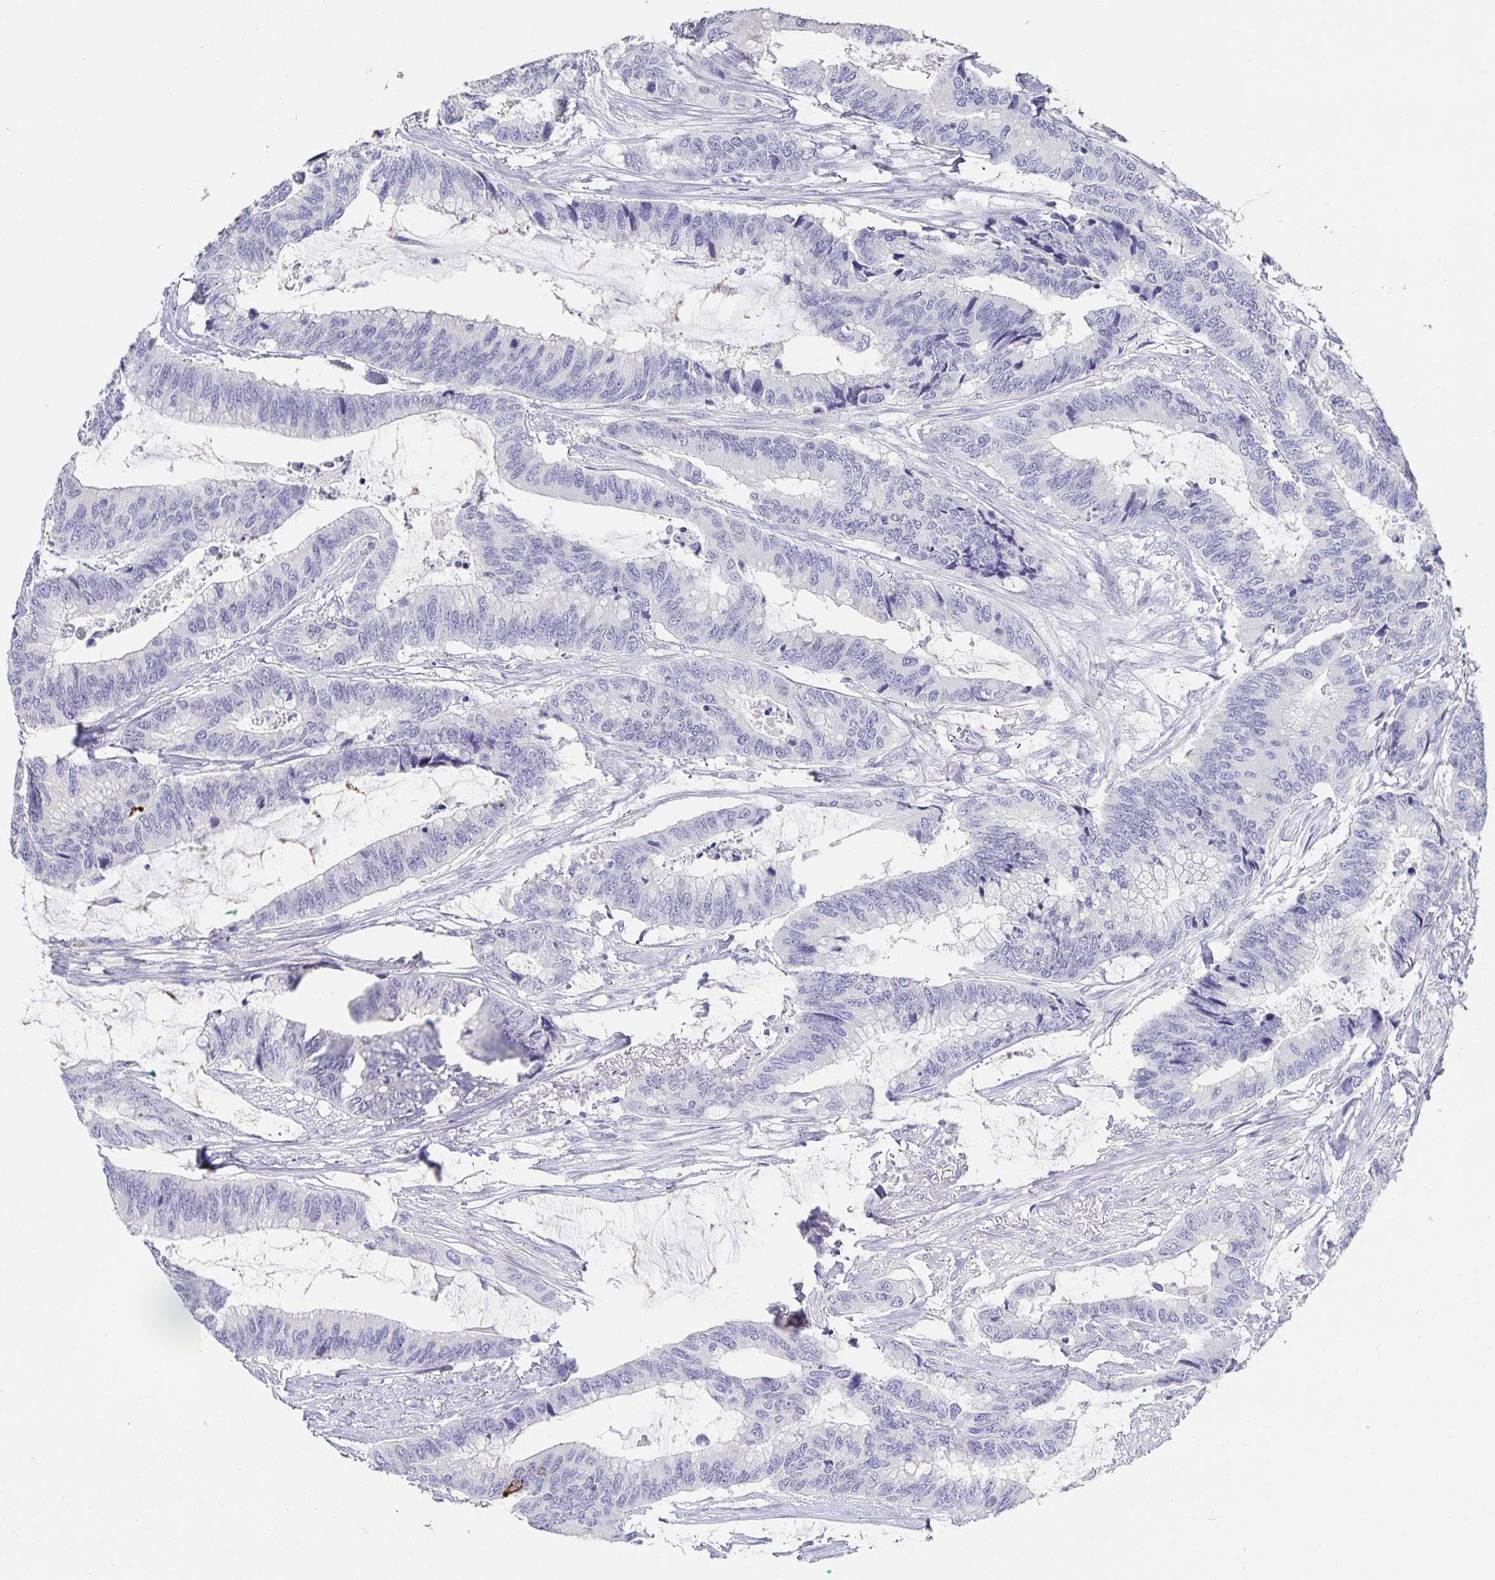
{"staining": {"intensity": "negative", "quantity": "none", "location": "none"}, "tissue": "colorectal cancer", "cell_type": "Tumor cells", "image_type": "cancer", "snomed": [{"axis": "morphology", "description": "Adenocarcinoma, NOS"}, {"axis": "topography", "description": "Rectum"}], "caption": "This is an immunohistochemistry photomicrograph of colorectal cancer. There is no staining in tumor cells.", "gene": "CHGA", "patient": {"sex": "female", "age": 59}}